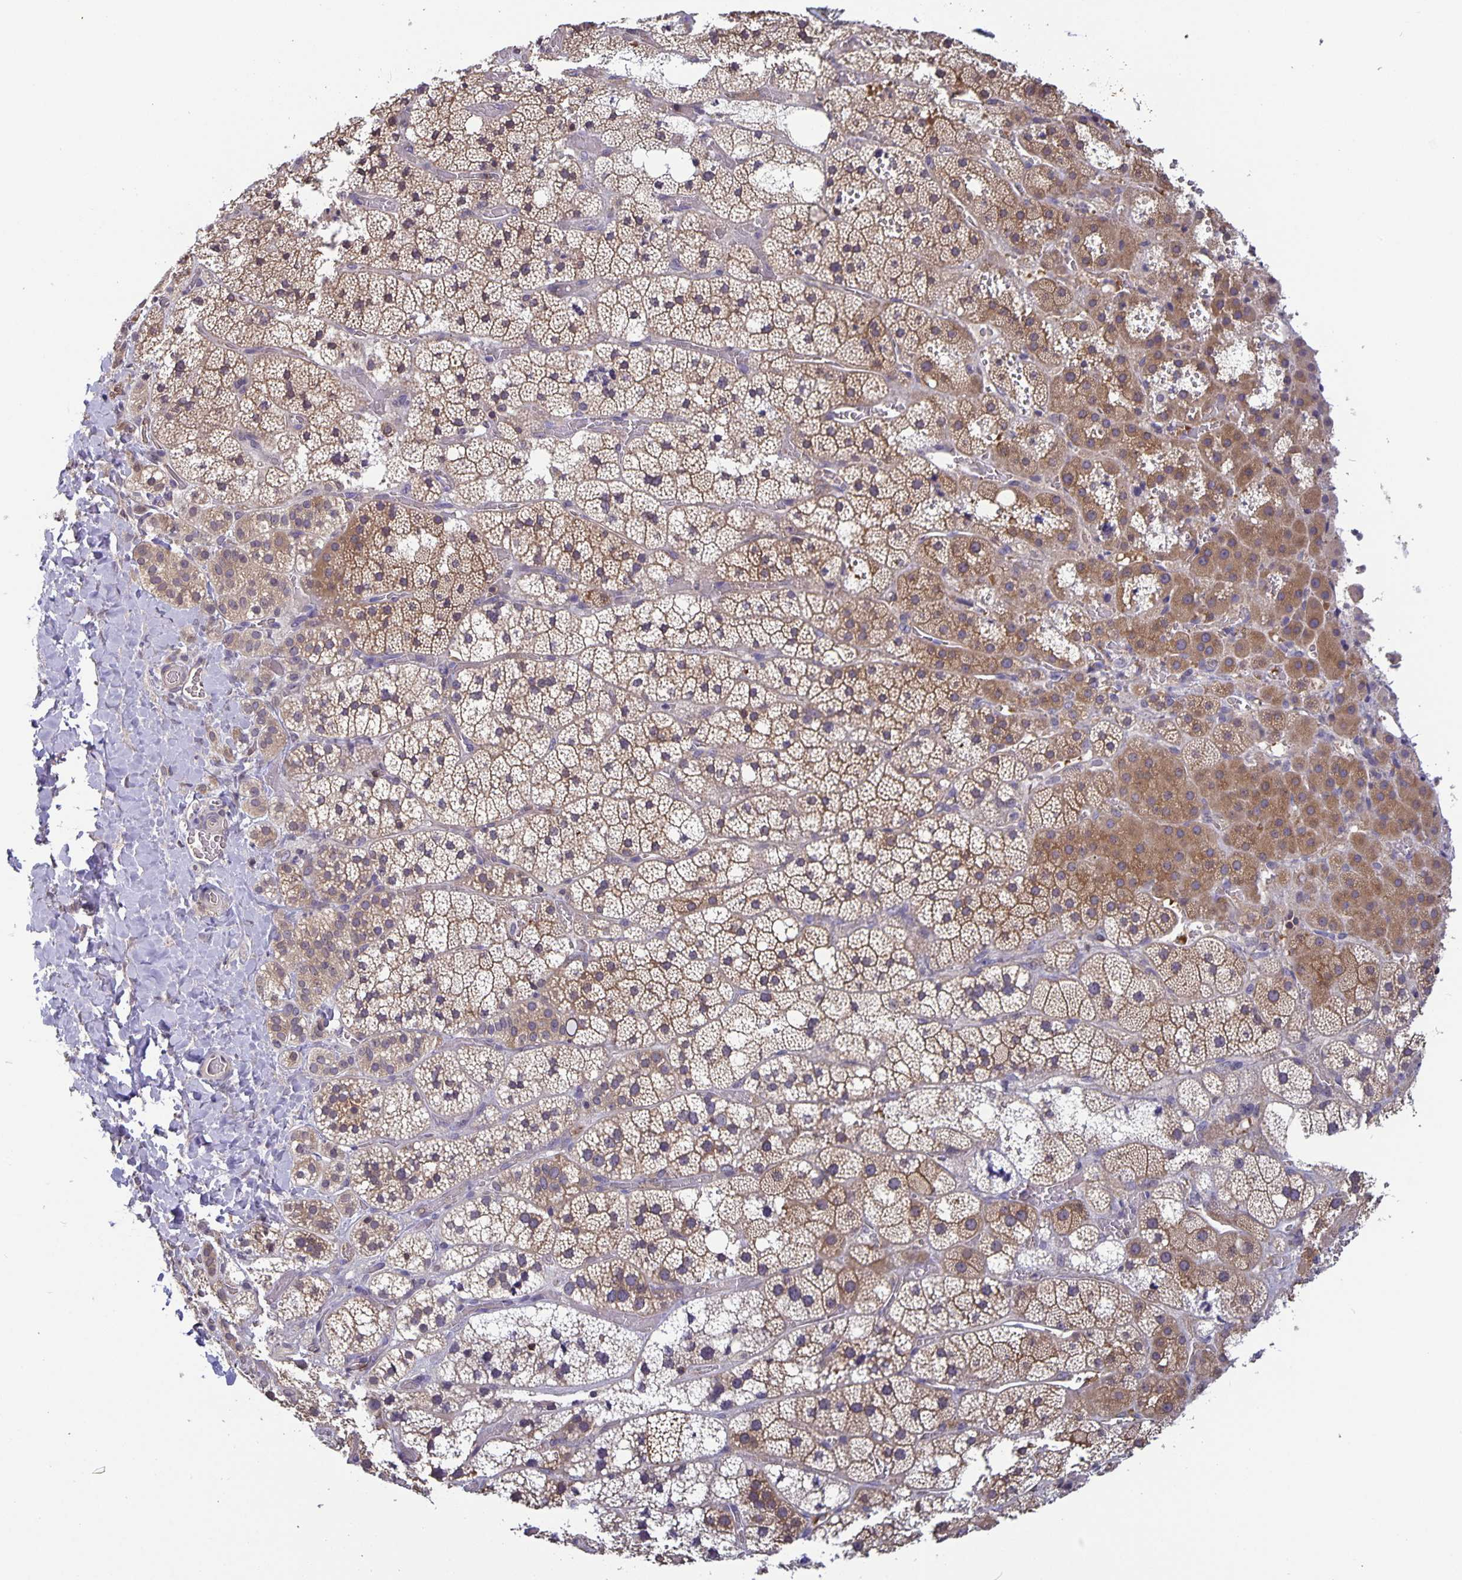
{"staining": {"intensity": "moderate", "quantity": "25%-75%", "location": "cytoplasmic/membranous"}, "tissue": "adrenal gland", "cell_type": "Glandular cells", "image_type": "normal", "snomed": [{"axis": "morphology", "description": "Normal tissue, NOS"}, {"axis": "topography", "description": "Adrenal gland"}], "caption": "Protein positivity by IHC shows moderate cytoplasmic/membranous expression in approximately 25%-75% of glandular cells in benign adrenal gland.", "gene": "FEM1C", "patient": {"sex": "male", "age": 53}}